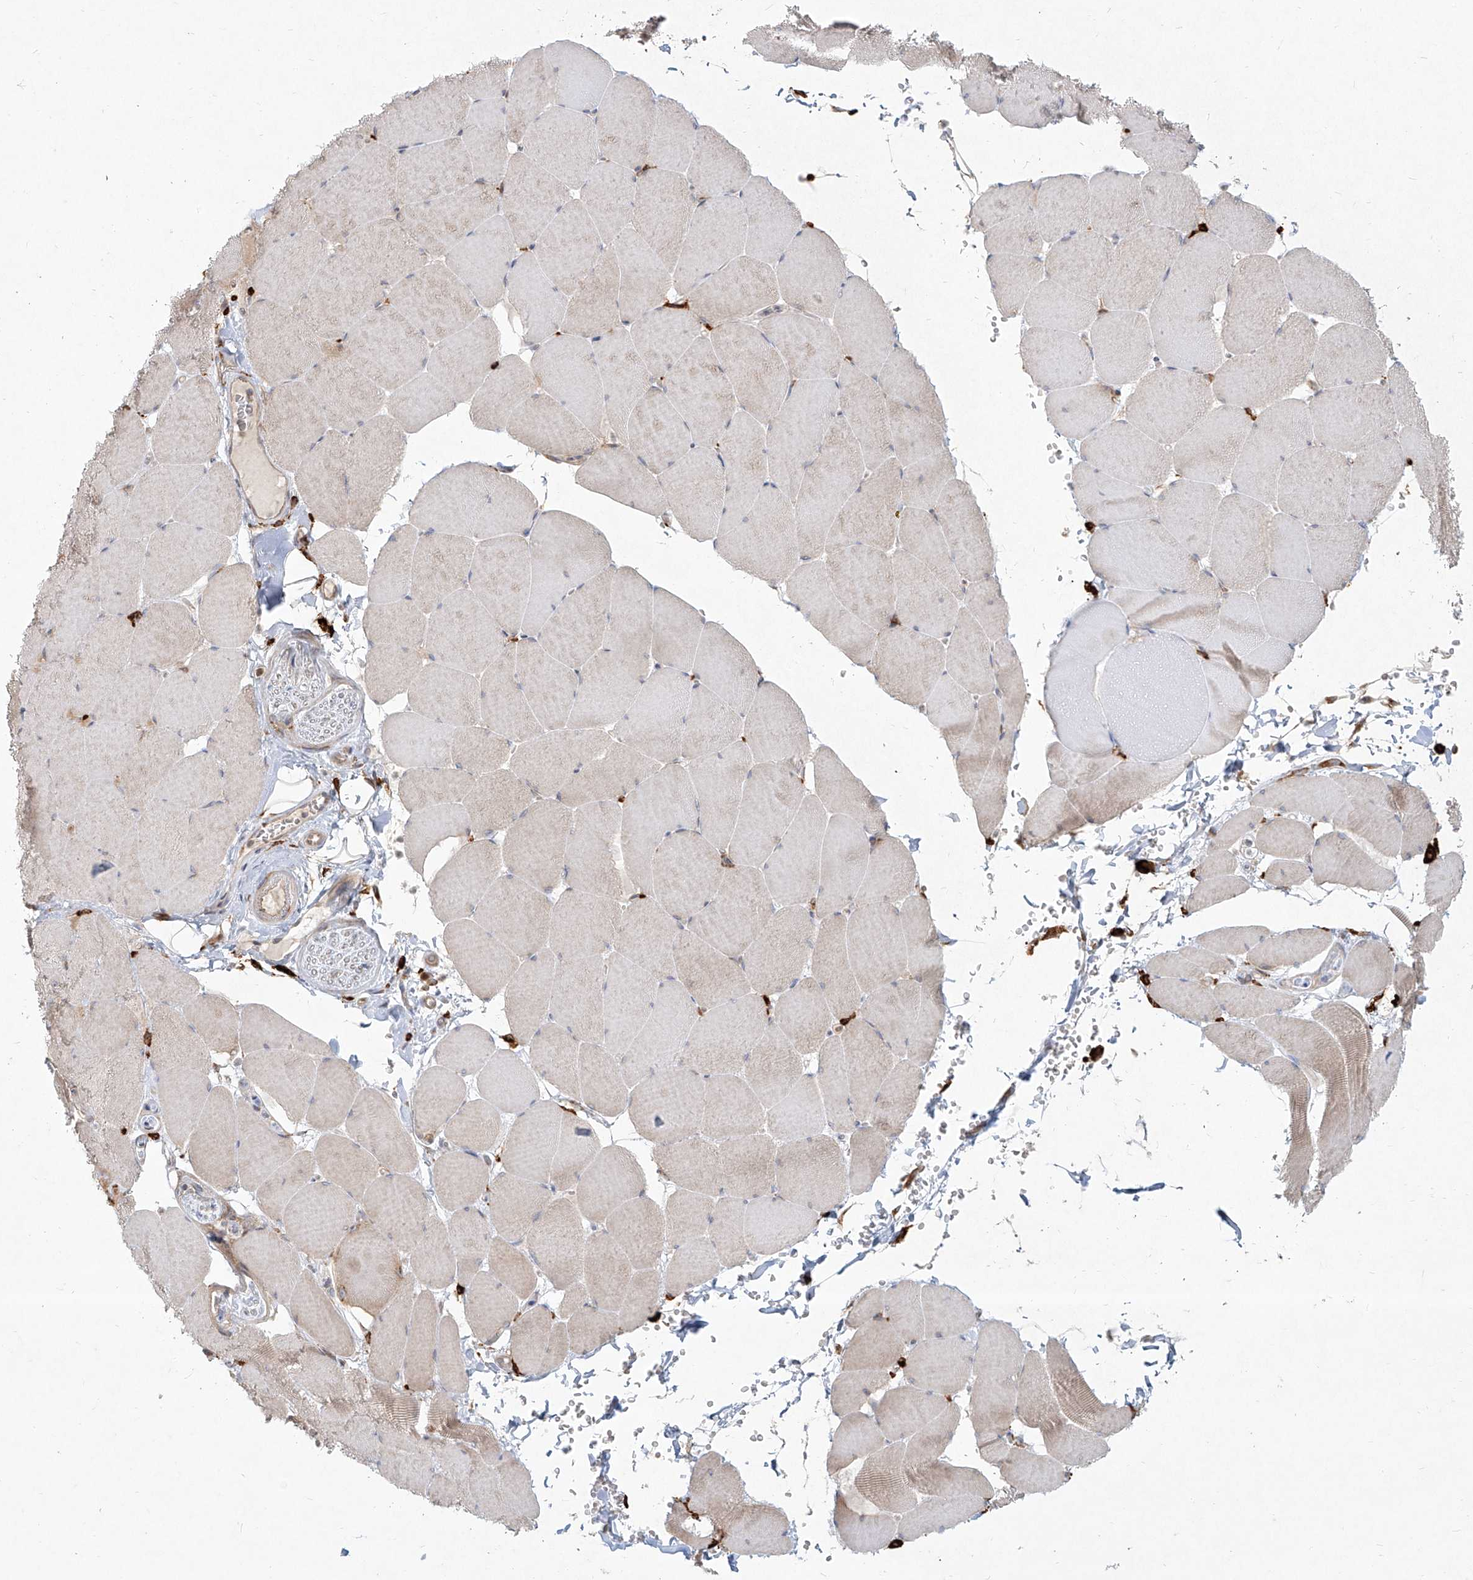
{"staining": {"intensity": "weak", "quantity": "<25%", "location": "cytoplasmic/membranous"}, "tissue": "skeletal muscle", "cell_type": "Myocytes", "image_type": "normal", "snomed": [{"axis": "morphology", "description": "Normal tissue, NOS"}, {"axis": "topography", "description": "Skeletal muscle"}, {"axis": "topography", "description": "Head-Neck"}], "caption": "Immunohistochemistry of benign human skeletal muscle exhibits no staining in myocytes. (DAB immunohistochemistry (IHC) with hematoxylin counter stain).", "gene": "CD209", "patient": {"sex": "male", "age": 66}}